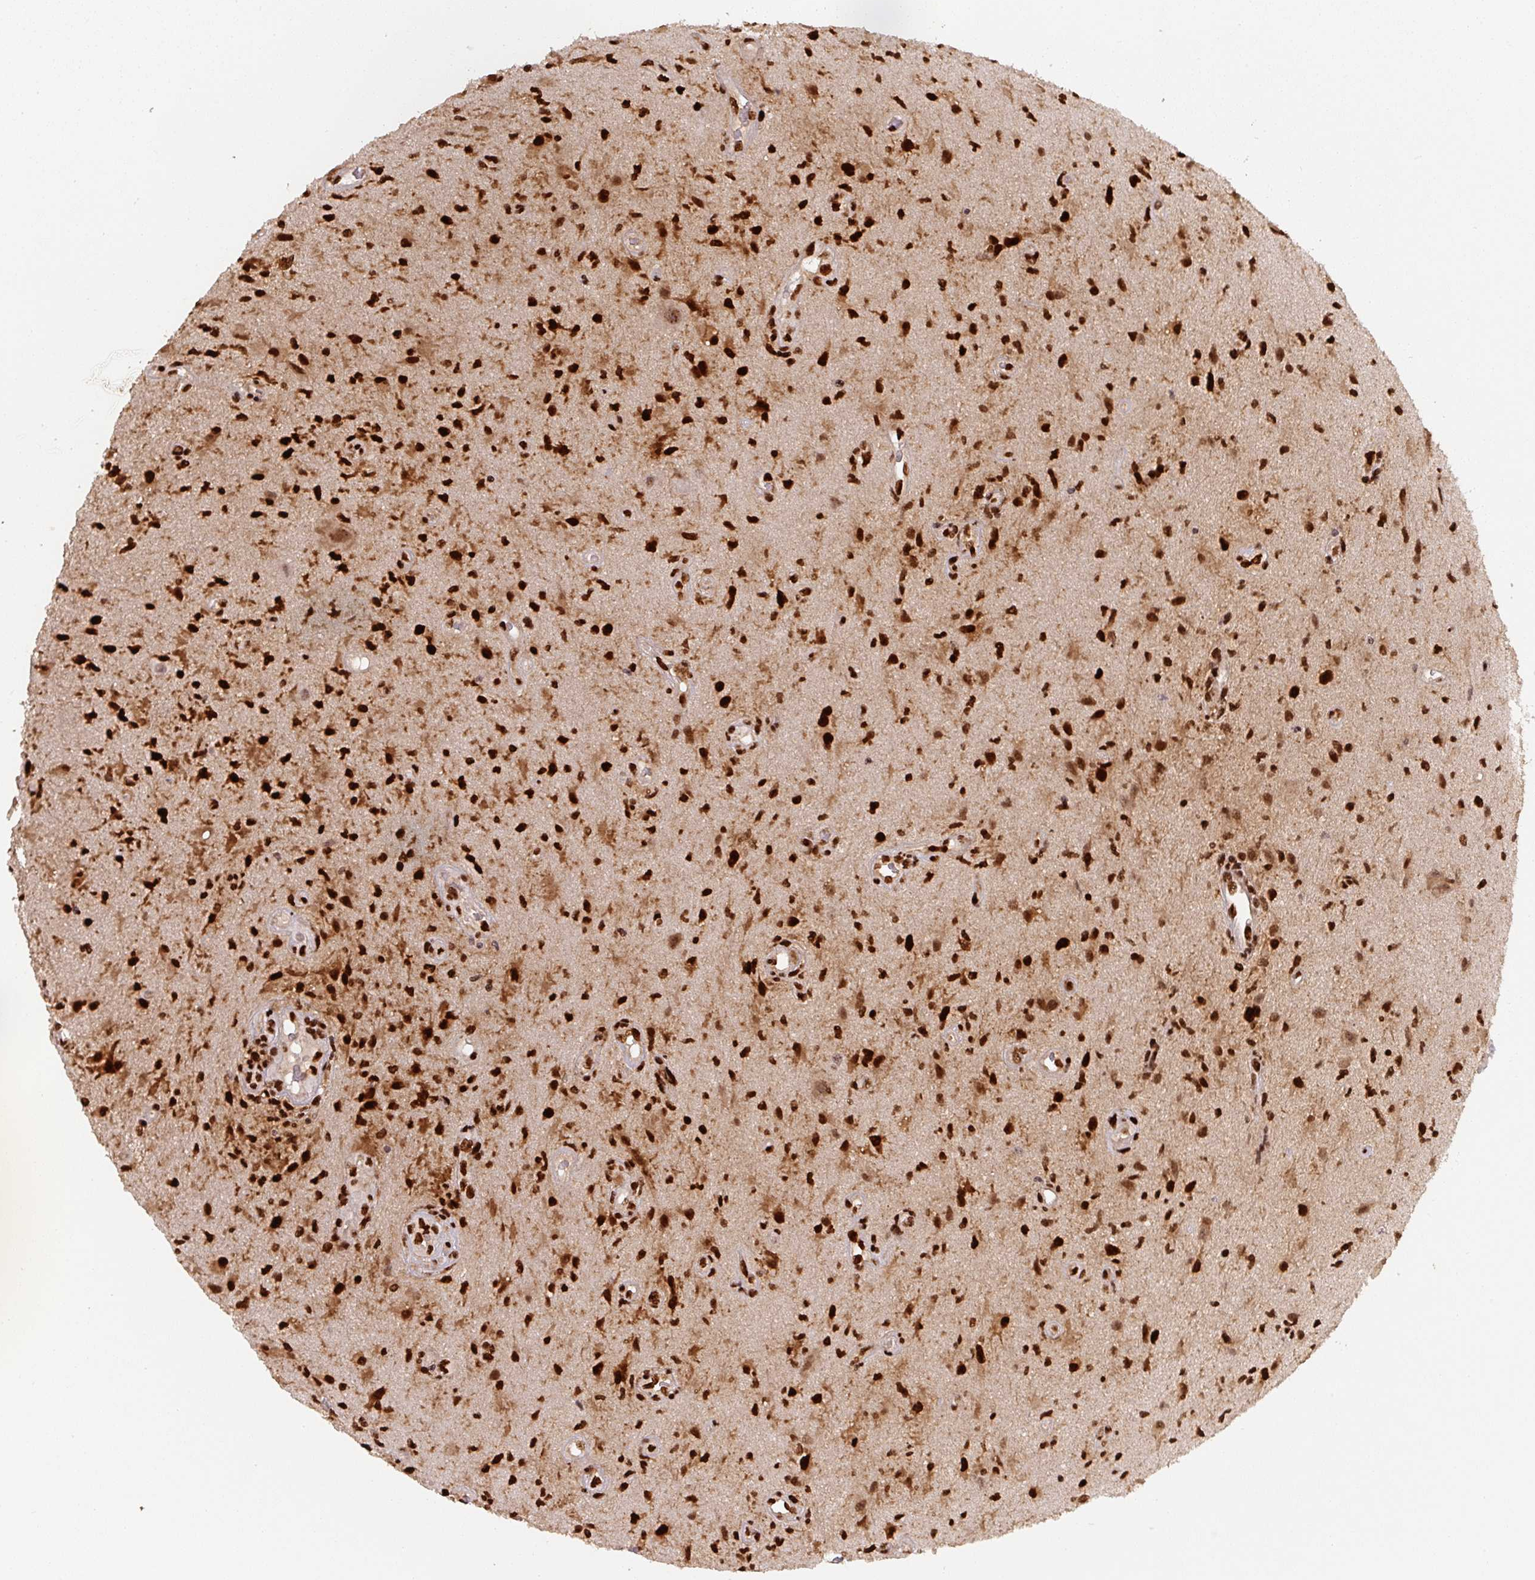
{"staining": {"intensity": "strong", "quantity": ">75%", "location": "nuclear"}, "tissue": "glioma", "cell_type": "Tumor cells", "image_type": "cancer", "snomed": [{"axis": "morphology", "description": "Glioma, malignant, High grade"}, {"axis": "topography", "description": "Brain"}], "caption": "Strong nuclear expression is identified in about >75% of tumor cells in malignant glioma (high-grade). (brown staining indicates protein expression, while blue staining denotes nuclei).", "gene": "PYDC2", "patient": {"sex": "male", "age": 67}}